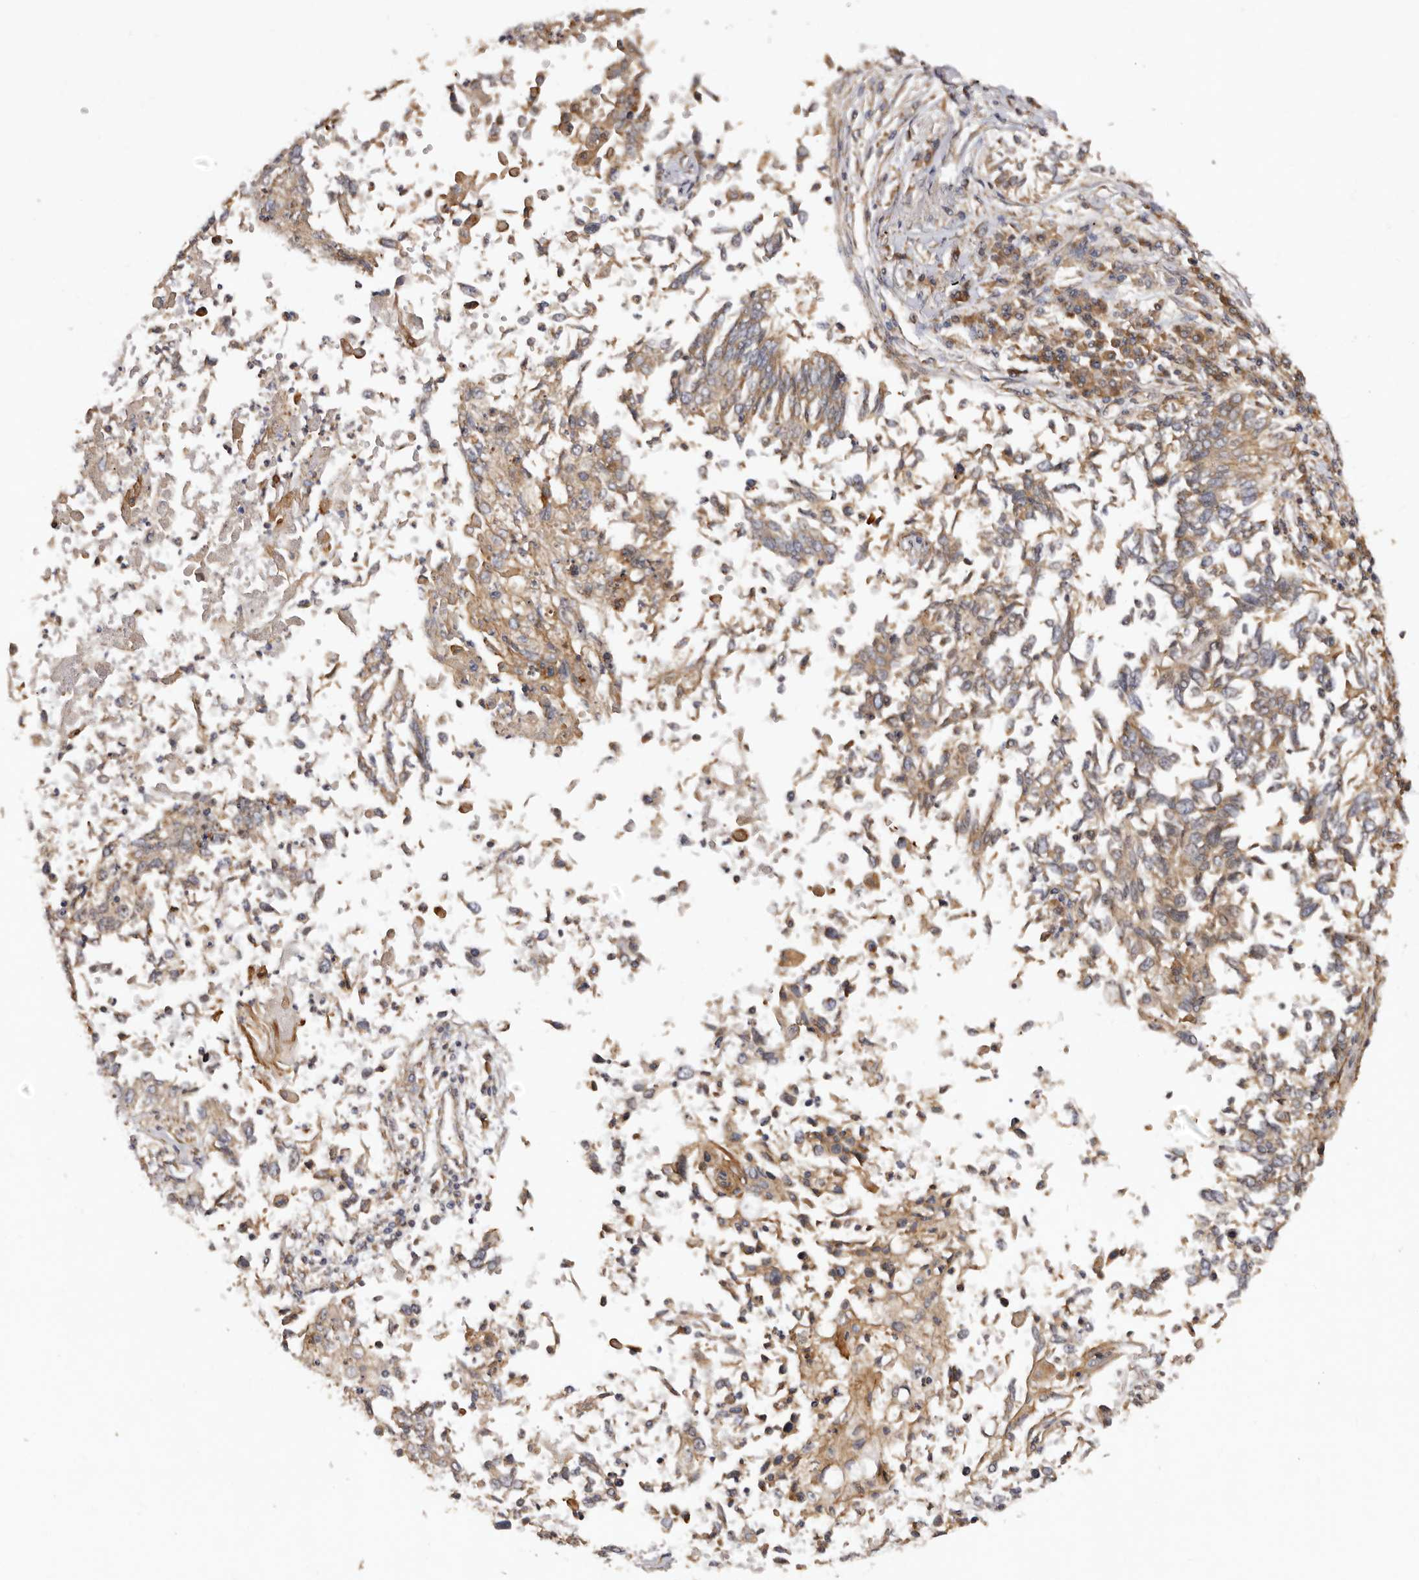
{"staining": {"intensity": "moderate", "quantity": ">75%", "location": "cytoplasmic/membranous"}, "tissue": "lung cancer", "cell_type": "Tumor cells", "image_type": "cancer", "snomed": [{"axis": "morphology", "description": "Normal tissue, NOS"}, {"axis": "morphology", "description": "Squamous cell carcinoma, NOS"}, {"axis": "topography", "description": "Cartilage tissue"}, {"axis": "topography", "description": "Bronchus"}, {"axis": "topography", "description": "Lung"}, {"axis": "topography", "description": "Peripheral nerve tissue"}], "caption": "The immunohistochemical stain shows moderate cytoplasmic/membranous positivity in tumor cells of lung cancer tissue.", "gene": "RPS6", "patient": {"sex": "female", "age": 49}}